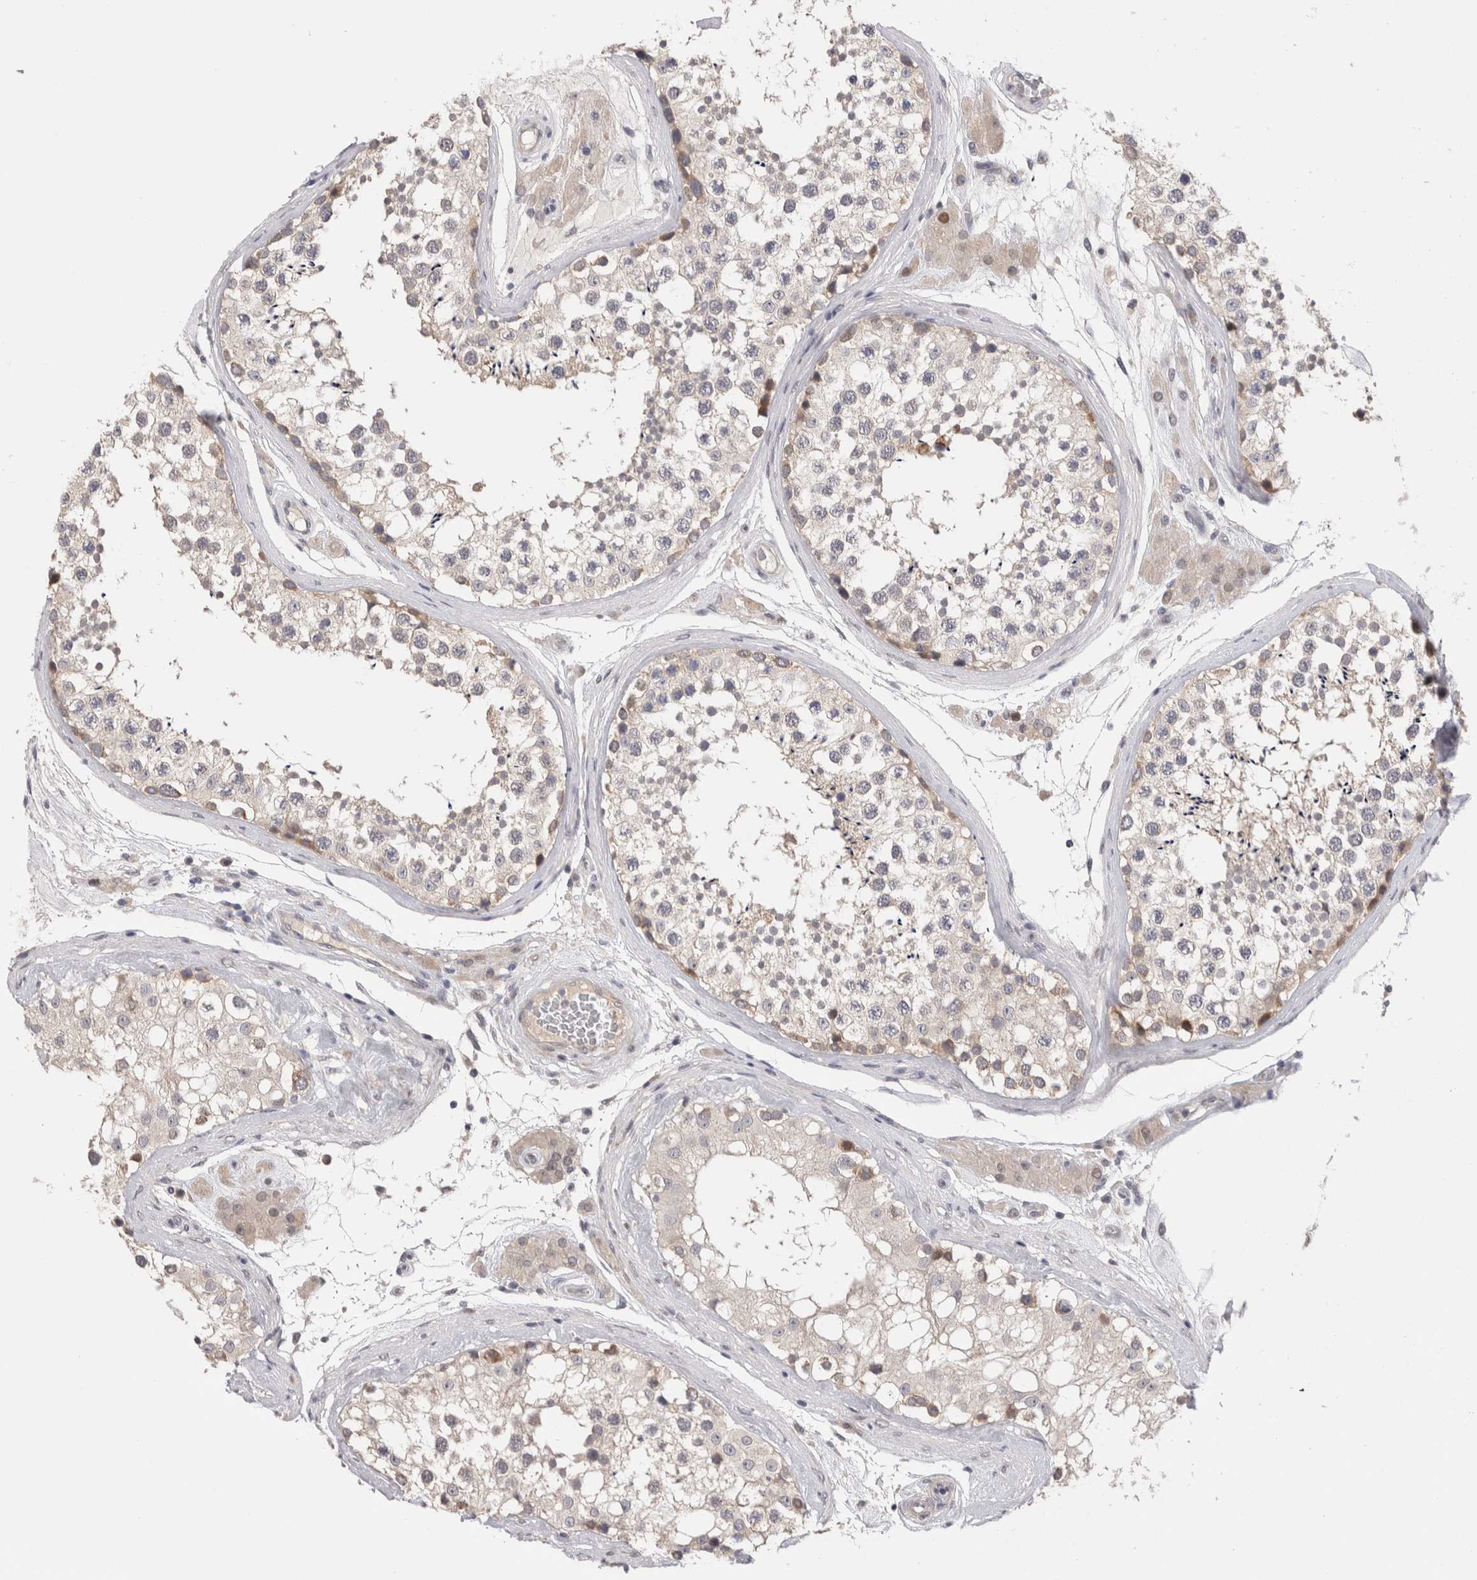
{"staining": {"intensity": "moderate", "quantity": "<25%", "location": "cytoplasmic/membranous"}, "tissue": "testis", "cell_type": "Cells in seminiferous ducts", "image_type": "normal", "snomed": [{"axis": "morphology", "description": "Normal tissue, NOS"}, {"axis": "topography", "description": "Testis"}], "caption": "Cells in seminiferous ducts exhibit moderate cytoplasmic/membranous staining in about <25% of cells in normal testis. (DAB (3,3'-diaminobenzidine) IHC with brightfield microscopy, high magnification).", "gene": "CRYBG1", "patient": {"sex": "male", "age": 46}}